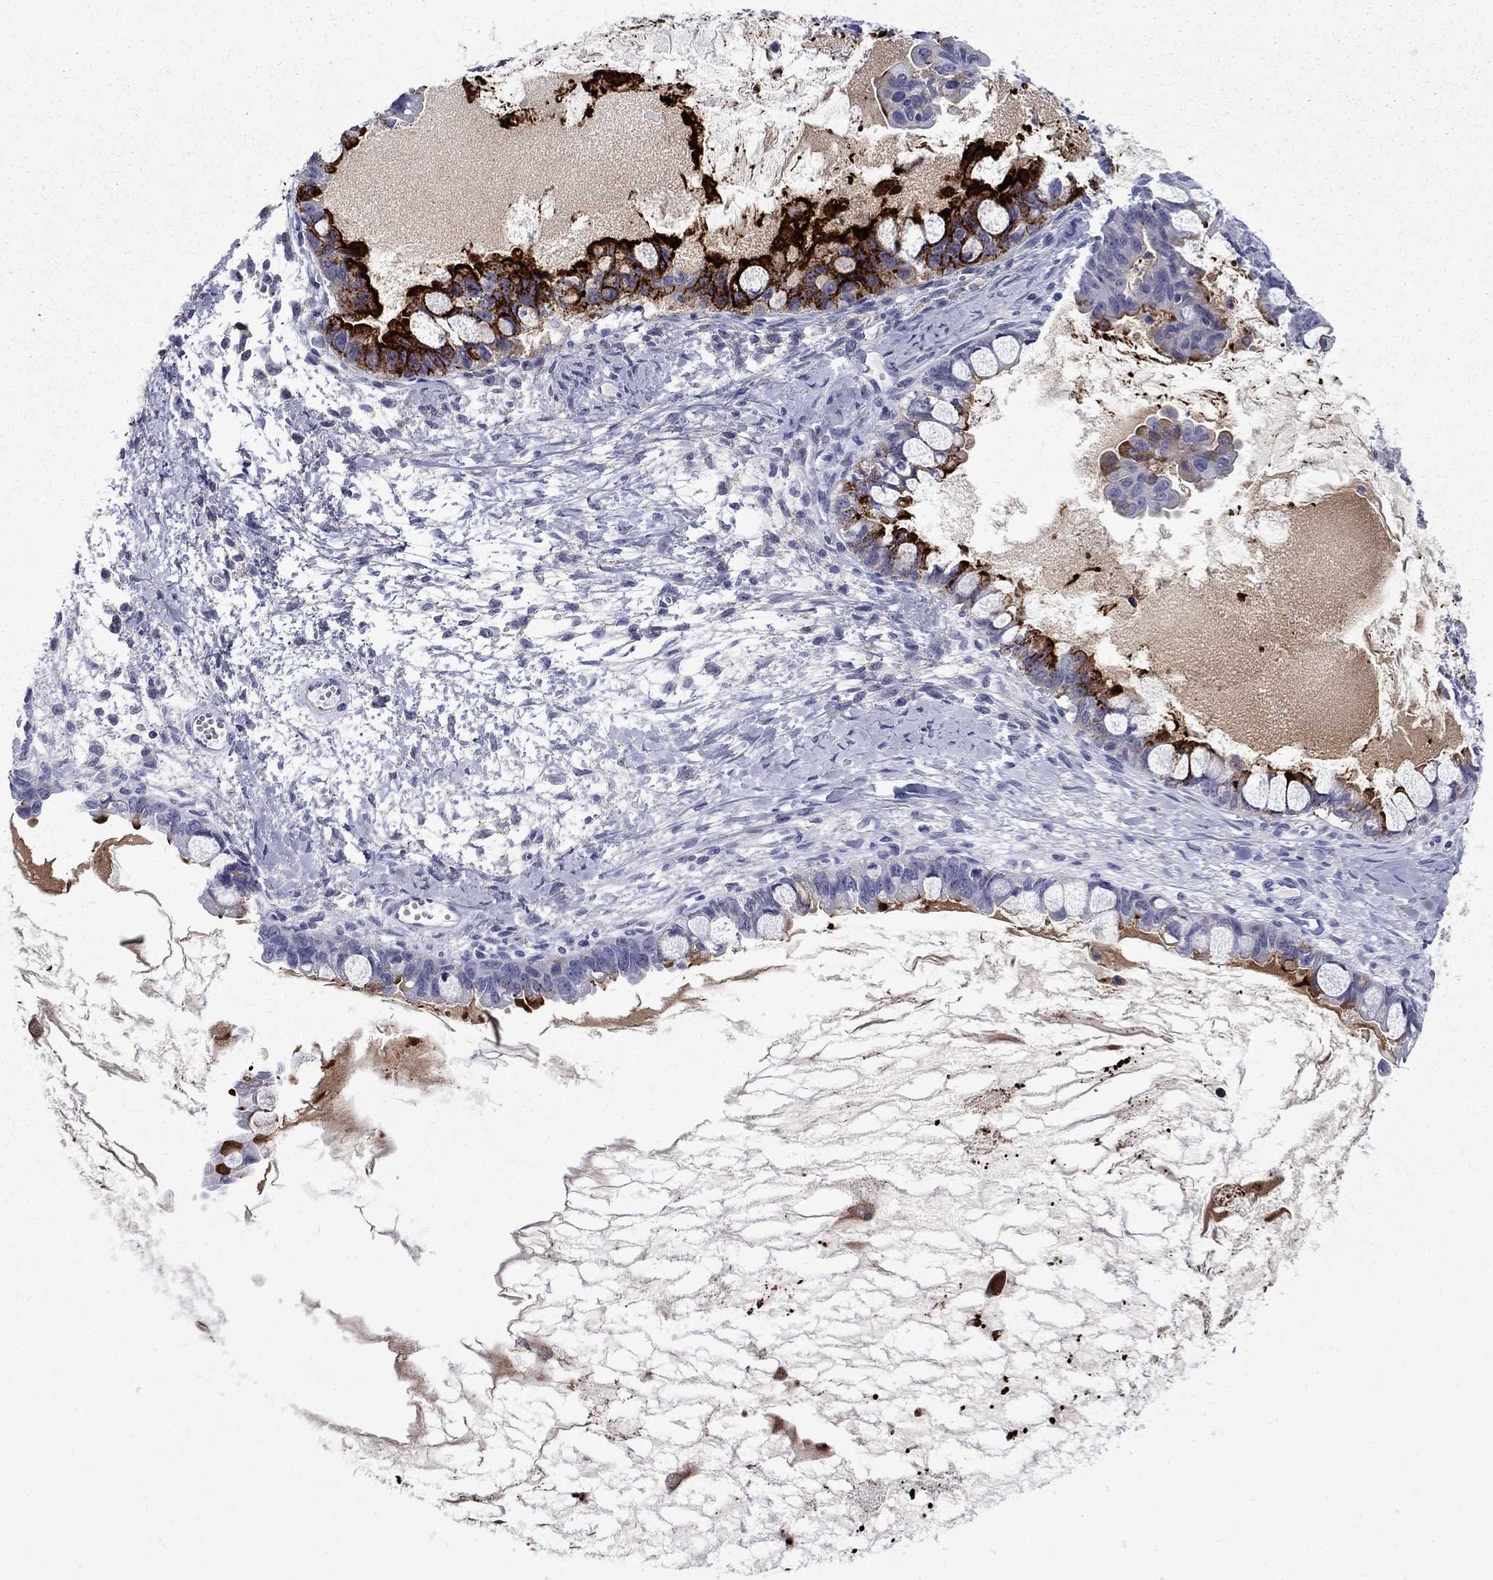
{"staining": {"intensity": "strong", "quantity": "25%-75%", "location": "cytoplasmic/membranous"}, "tissue": "ovarian cancer", "cell_type": "Tumor cells", "image_type": "cancer", "snomed": [{"axis": "morphology", "description": "Cystadenocarcinoma, mucinous, NOS"}, {"axis": "topography", "description": "Ovary"}], "caption": "Ovarian mucinous cystadenocarcinoma stained for a protein exhibits strong cytoplasmic/membranous positivity in tumor cells. The staining is performed using DAB brown chromogen to label protein expression. The nuclei are counter-stained blue using hematoxylin.", "gene": "C4orf19", "patient": {"sex": "female", "age": 63}}